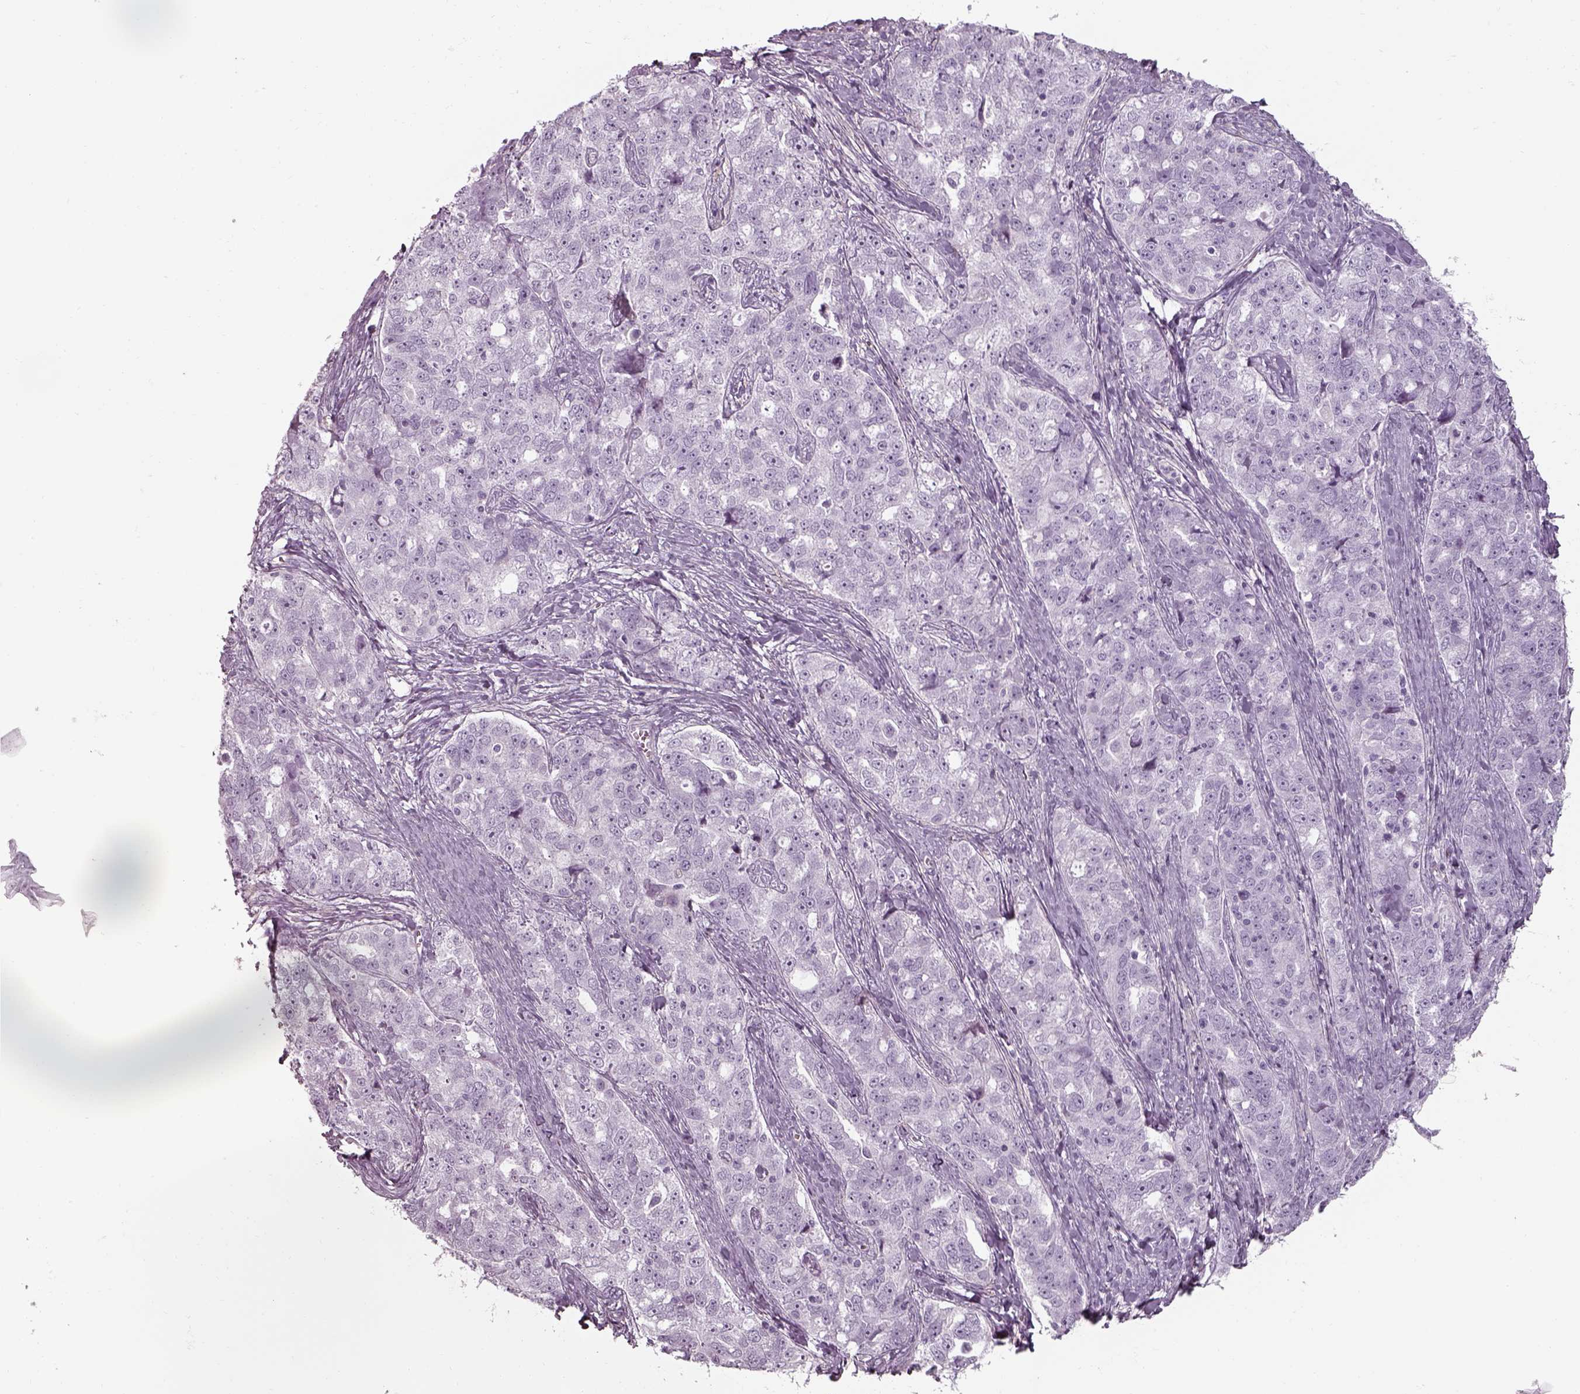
{"staining": {"intensity": "negative", "quantity": "none", "location": "none"}, "tissue": "ovarian cancer", "cell_type": "Tumor cells", "image_type": "cancer", "snomed": [{"axis": "morphology", "description": "Cystadenocarcinoma, serous, NOS"}, {"axis": "topography", "description": "Ovary"}], "caption": "Serous cystadenocarcinoma (ovarian) was stained to show a protein in brown. There is no significant staining in tumor cells.", "gene": "SEPTIN14", "patient": {"sex": "female", "age": 51}}